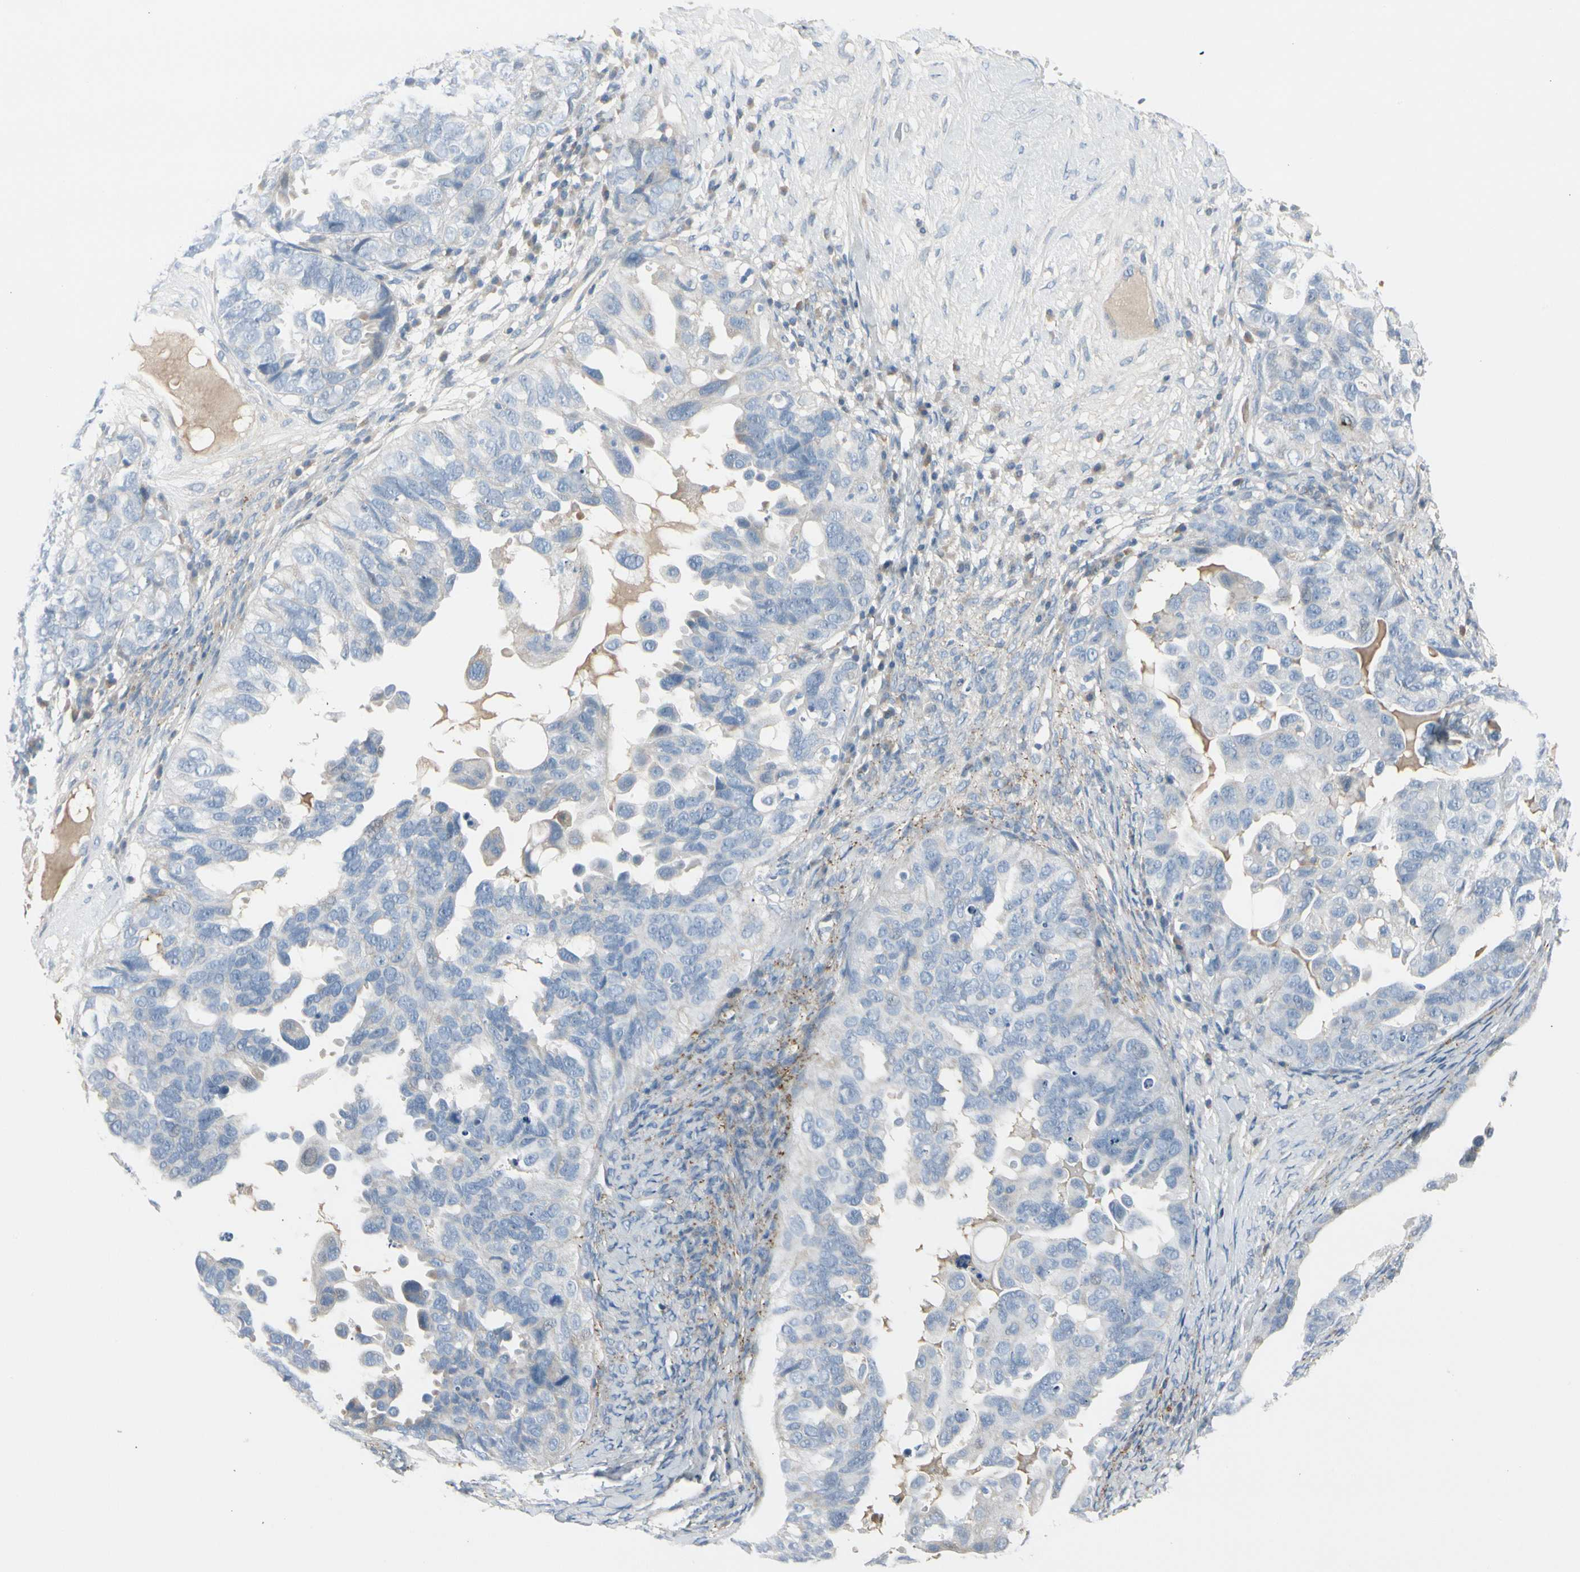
{"staining": {"intensity": "negative", "quantity": "none", "location": "none"}, "tissue": "ovarian cancer", "cell_type": "Tumor cells", "image_type": "cancer", "snomed": [{"axis": "morphology", "description": "Cystadenocarcinoma, serous, NOS"}, {"axis": "topography", "description": "Ovary"}], "caption": "An image of human ovarian cancer is negative for staining in tumor cells.", "gene": "CACNA2D1", "patient": {"sex": "female", "age": 82}}